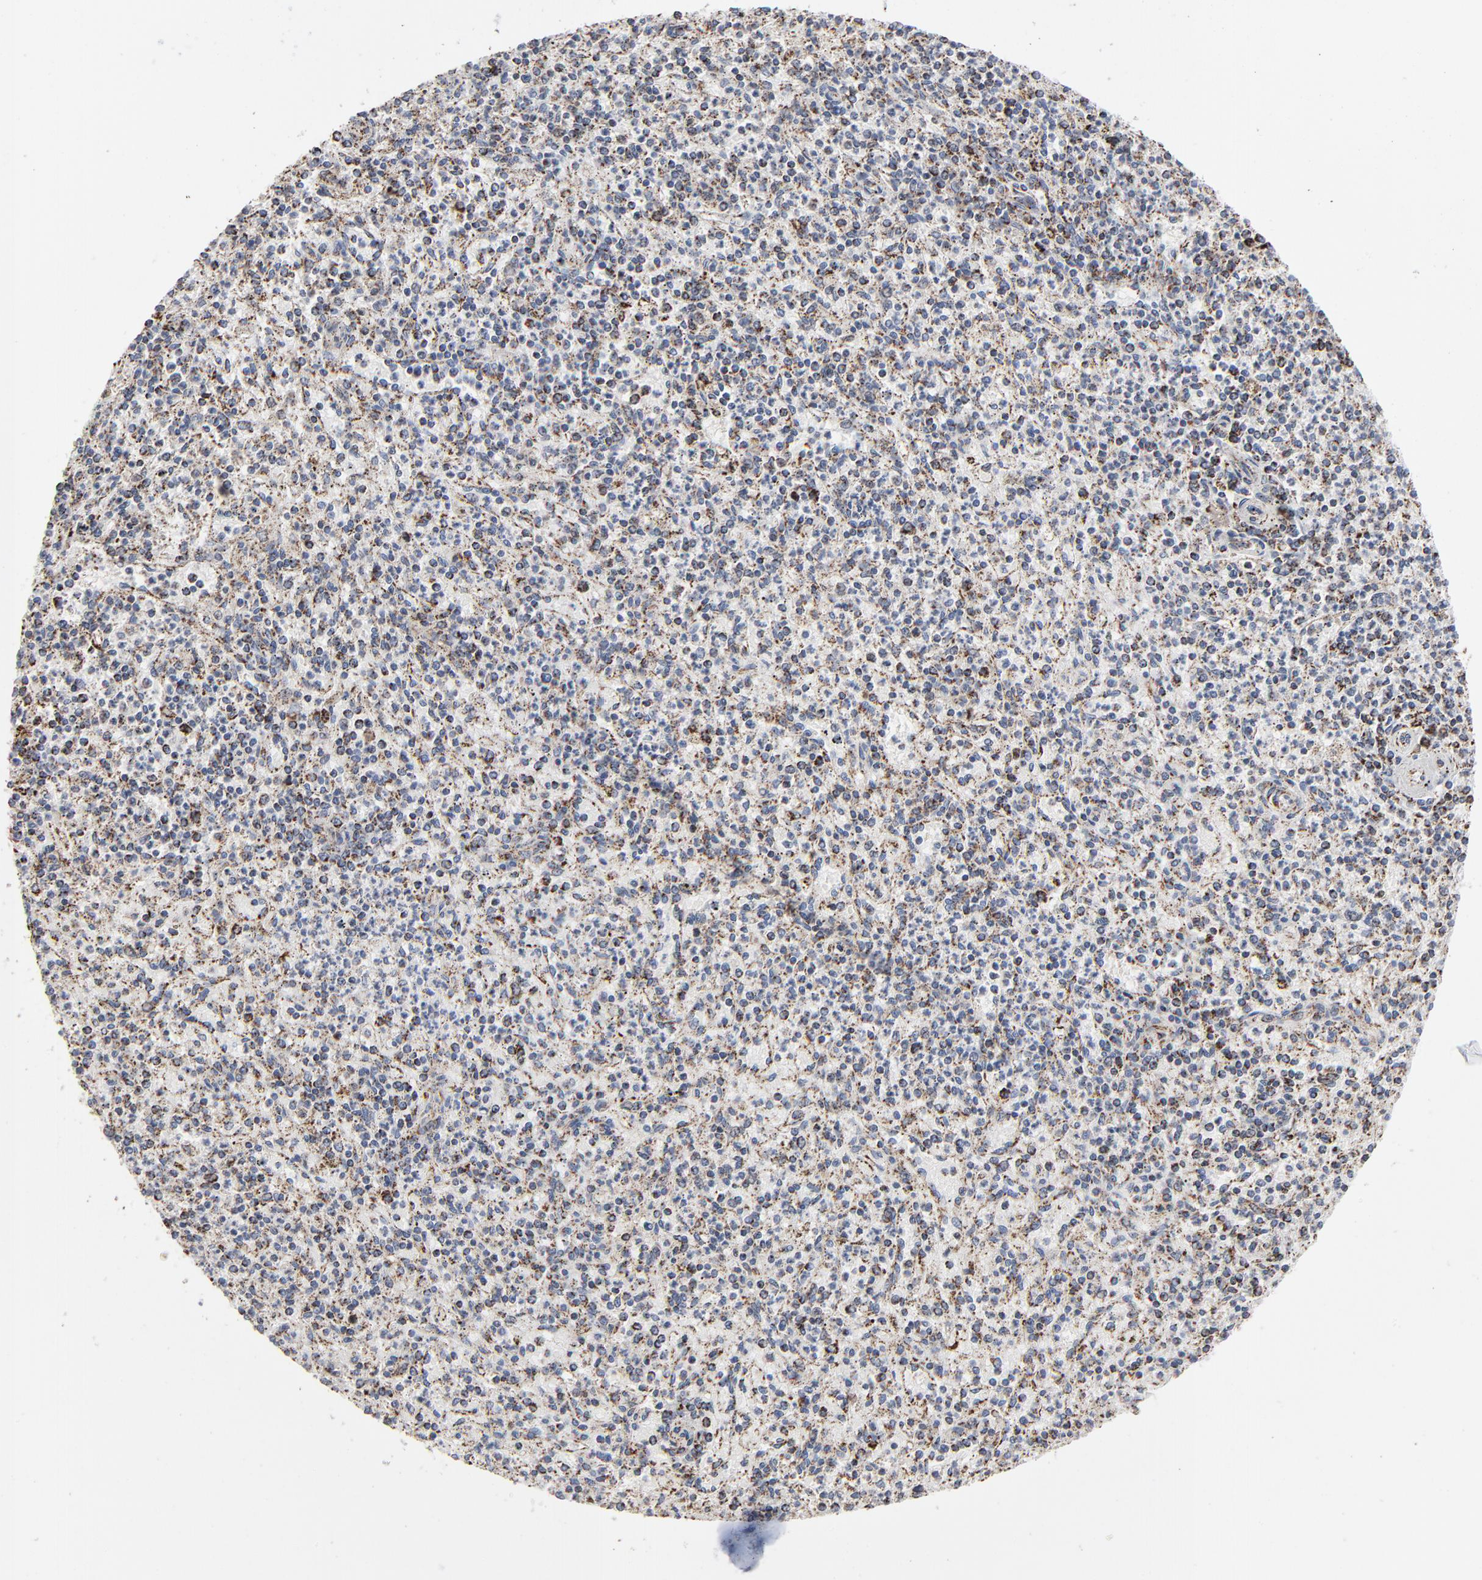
{"staining": {"intensity": "moderate", "quantity": "25%-75%", "location": "cytoplasmic/membranous"}, "tissue": "spleen", "cell_type": "Cells in red pulp", "image_type": "normal", "snomed": [{"axis": "morphology", "description": "Normal tissue, NOS"}, {"axis": "topography", "description": "Spleen"}], "caption": "Spleen stained with IHC reveals moderate cytoplasmic/membranous staining in approximately 25%-75% of cells in red pulp.", "gene": "UQCRC1", "patient": {"sex": "male", "age": 72}}